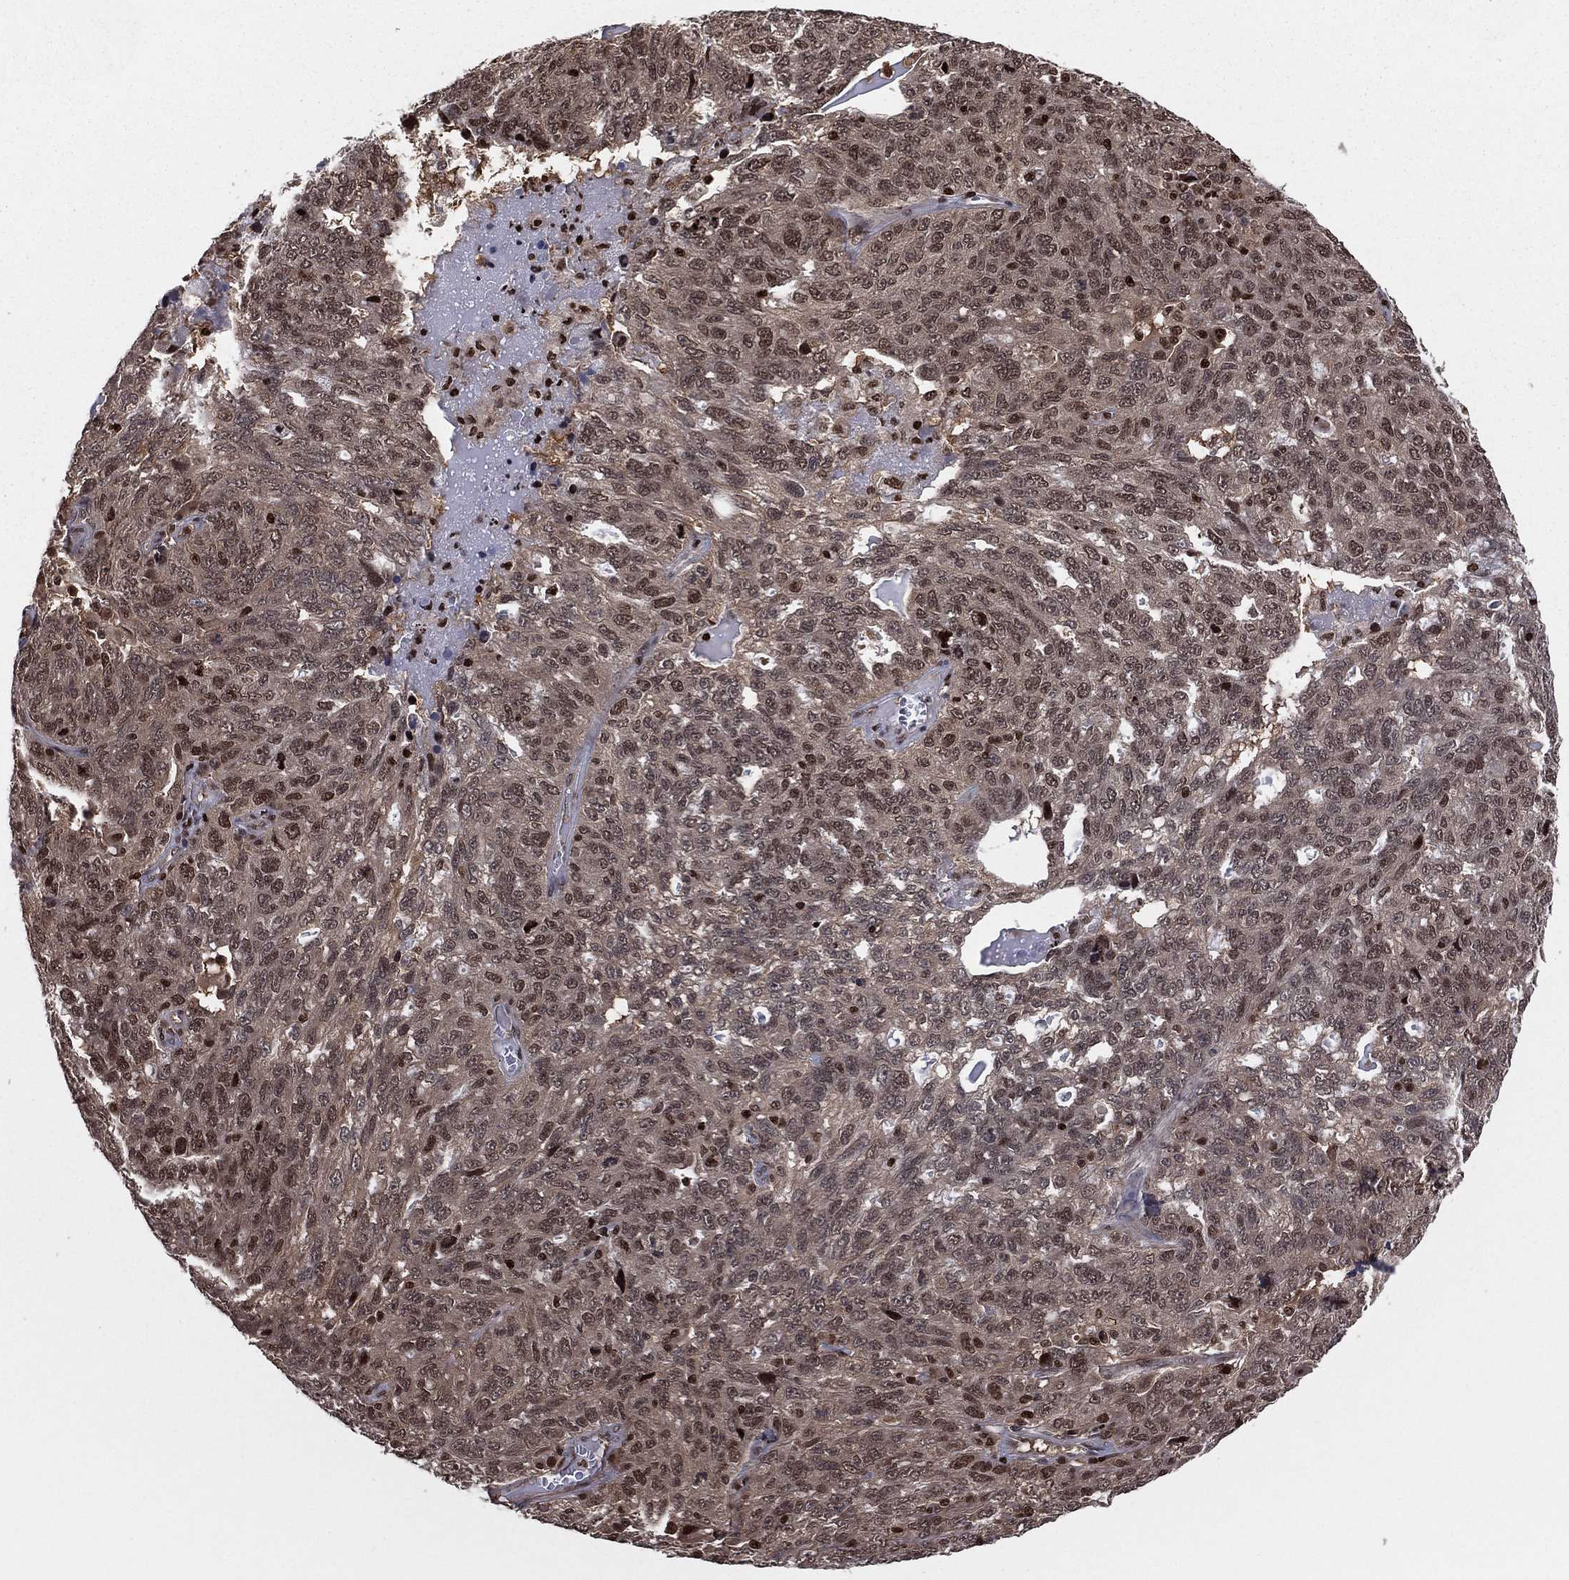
{"staining": {"intensity": "moderate", "quantity": ">75%", "location": "cytoplasmic/membranous,nuclear"}, "tissue": "ovarian cancer", "cell_type": "Tumor cells", "image_type": "cancer", "snomed": [{"axis": "morphology", "description": "Cystadenocarcinoma, serous, NOS"}, {"axis": "topography", "description": "Ovary"}], "caption": "Brown immunohistochemical staining in ovarian cancer reveals moderate cytoplasmic/membranous and nuclear positivity in approximately >75% of tumor cells. (DAB IHC with brightfield microscopy, high magnification).", "gene": "PSMA1", "patient": {"sex": "female", "age": 71}}